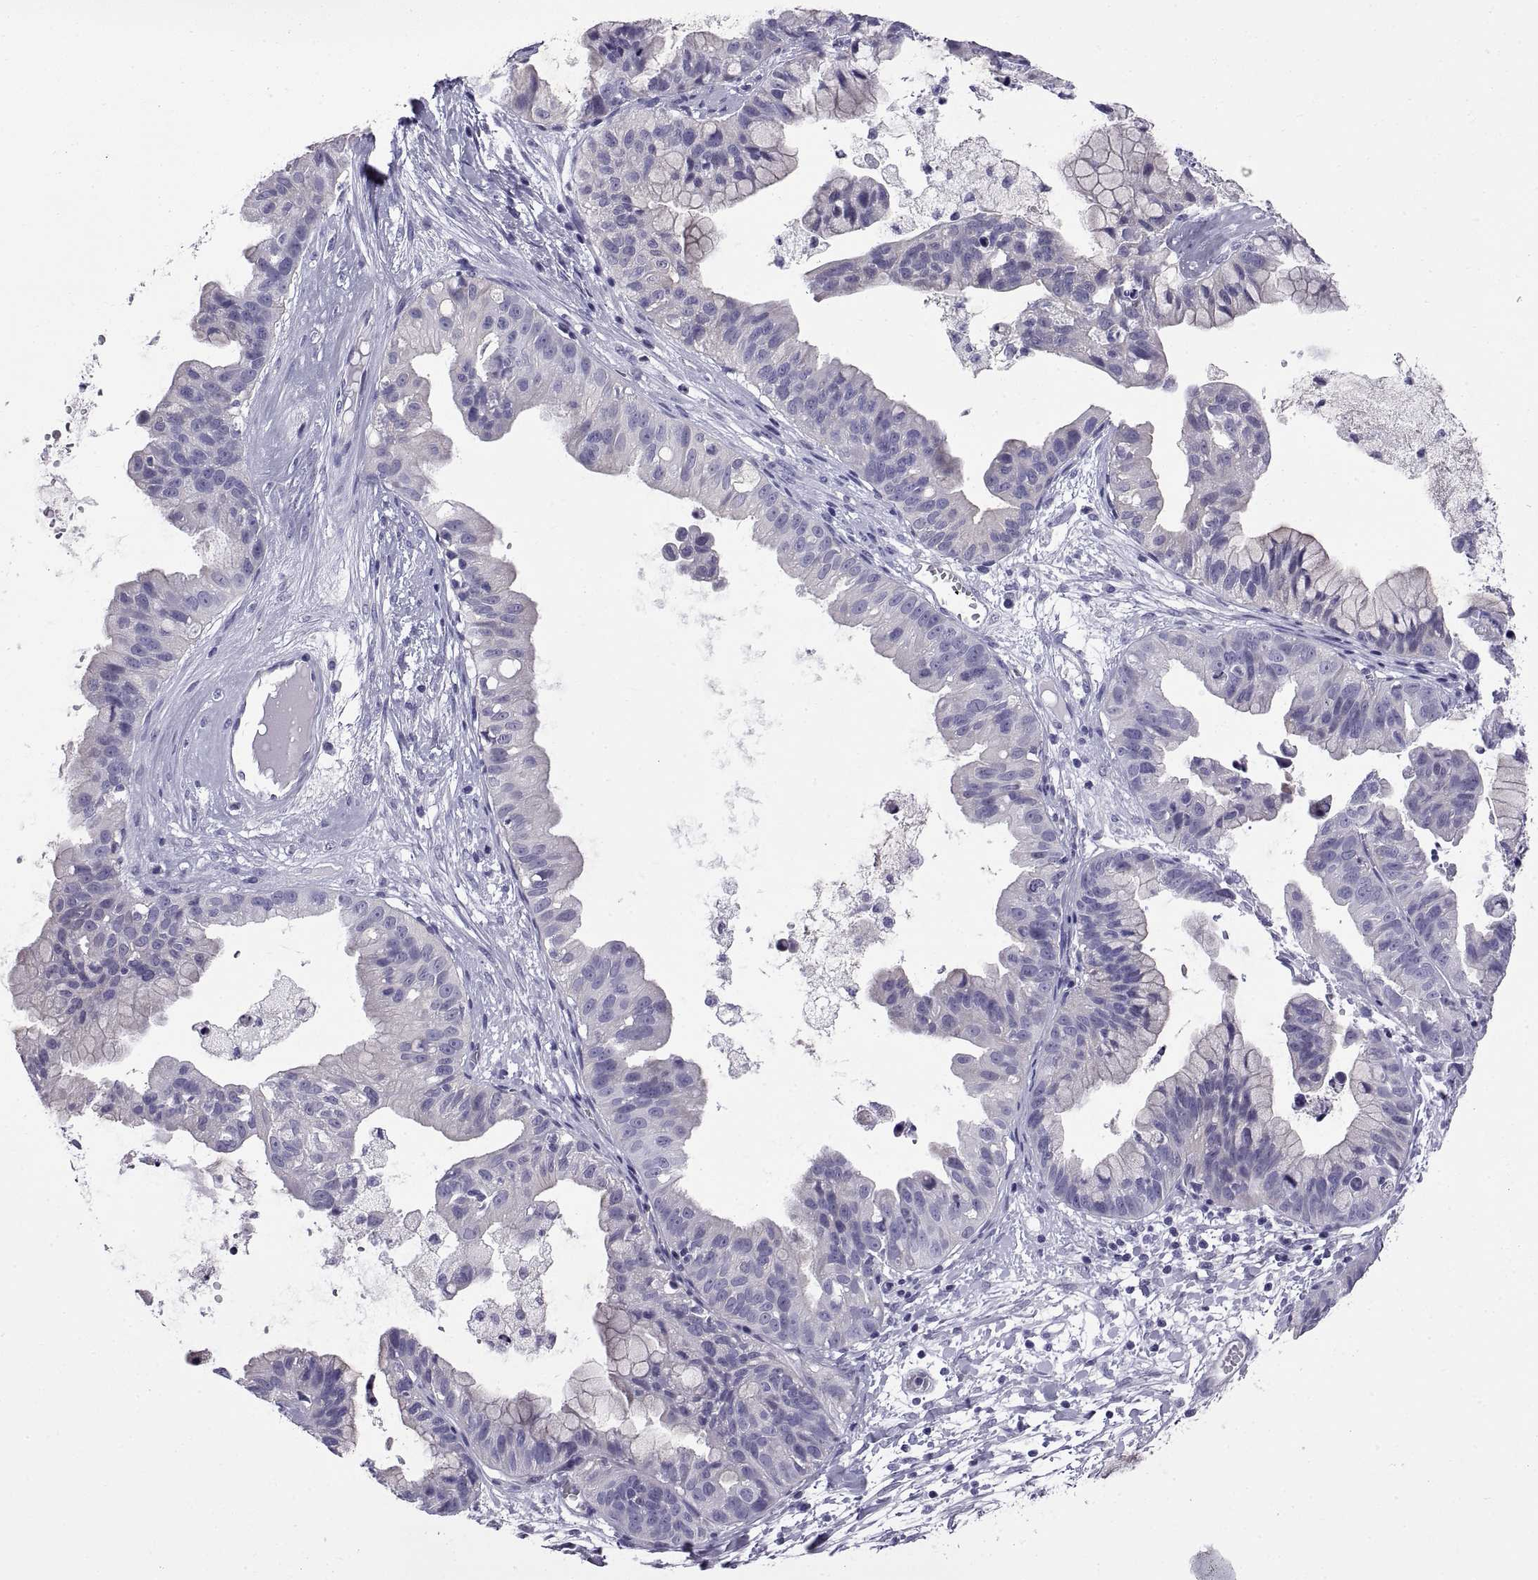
{"staining": {"intensity": "negative", "quantity": "none", "location": "none"}, "tissue": "ovarian cancer", "cell_type": "Tumor cells", "image_type": "cancer", "snomed": [{"axis": "morphology", "description": "Cystadenocarcinoma, mucinous, NOS"}, {"axis": "topography", "description": "Ovary"}], "caption": "Tumor cells show no significant positivity in ovarian cancer (mucinous cystadenocarcinoma).", "gene": "SPDYE1", "patient": {"sex": "female", "age": 76}}